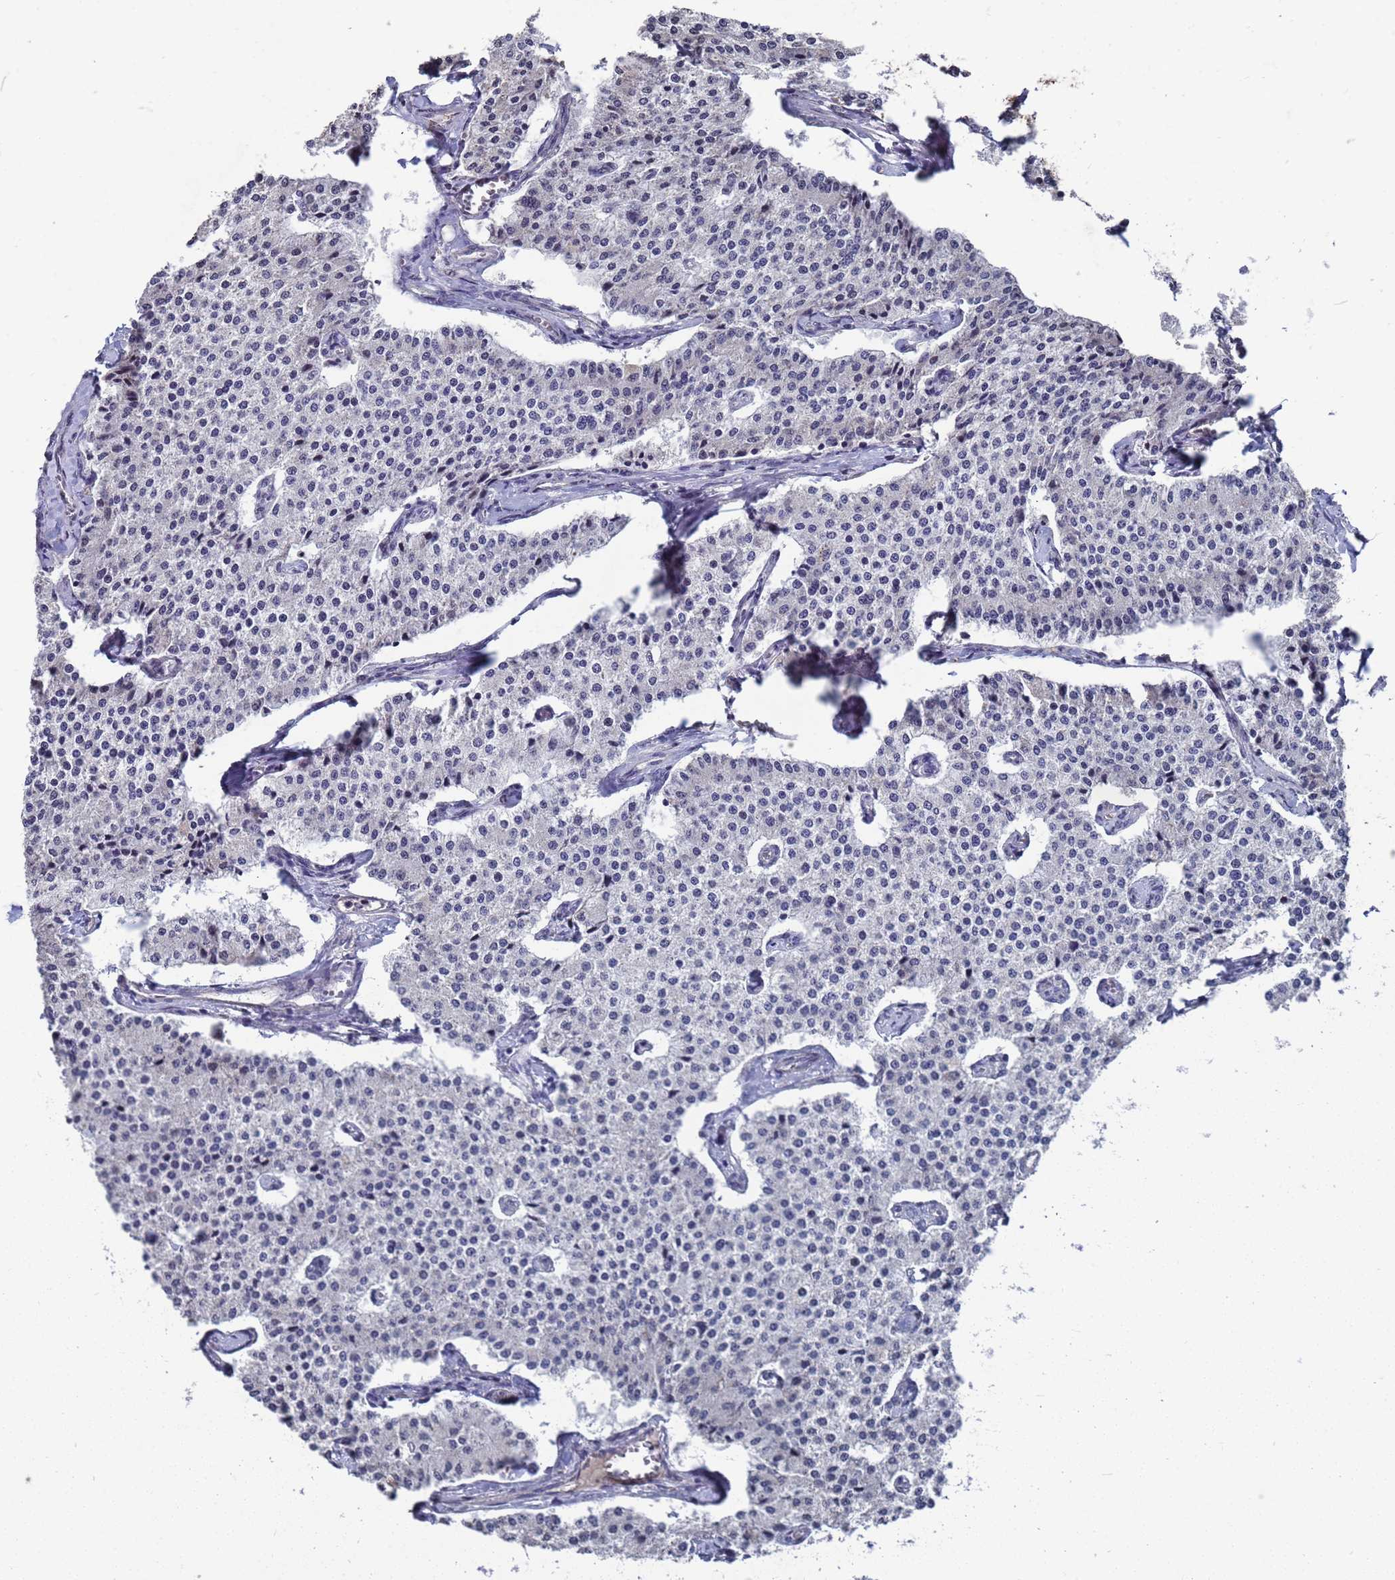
{"staining": {"intensity": "negative", "quantity": "none", "location": "none"}, "tissue": "carcinoid", "cell_type": "Tumor cells", "image_type": "cancer", "snomed": [{"axis": "morphology", "description": "Carcinoid, malignant, NOS"}, {"axis": "topography", "description": "Colon"}], "caption": "Immunohistochemistry (IHC) image of human malignant carcinoid stained for a protein (brown), which exhibits no staining in tumor cells.", "gene": "CFAP119", "patient": {"sex": "female", "age": 52}}